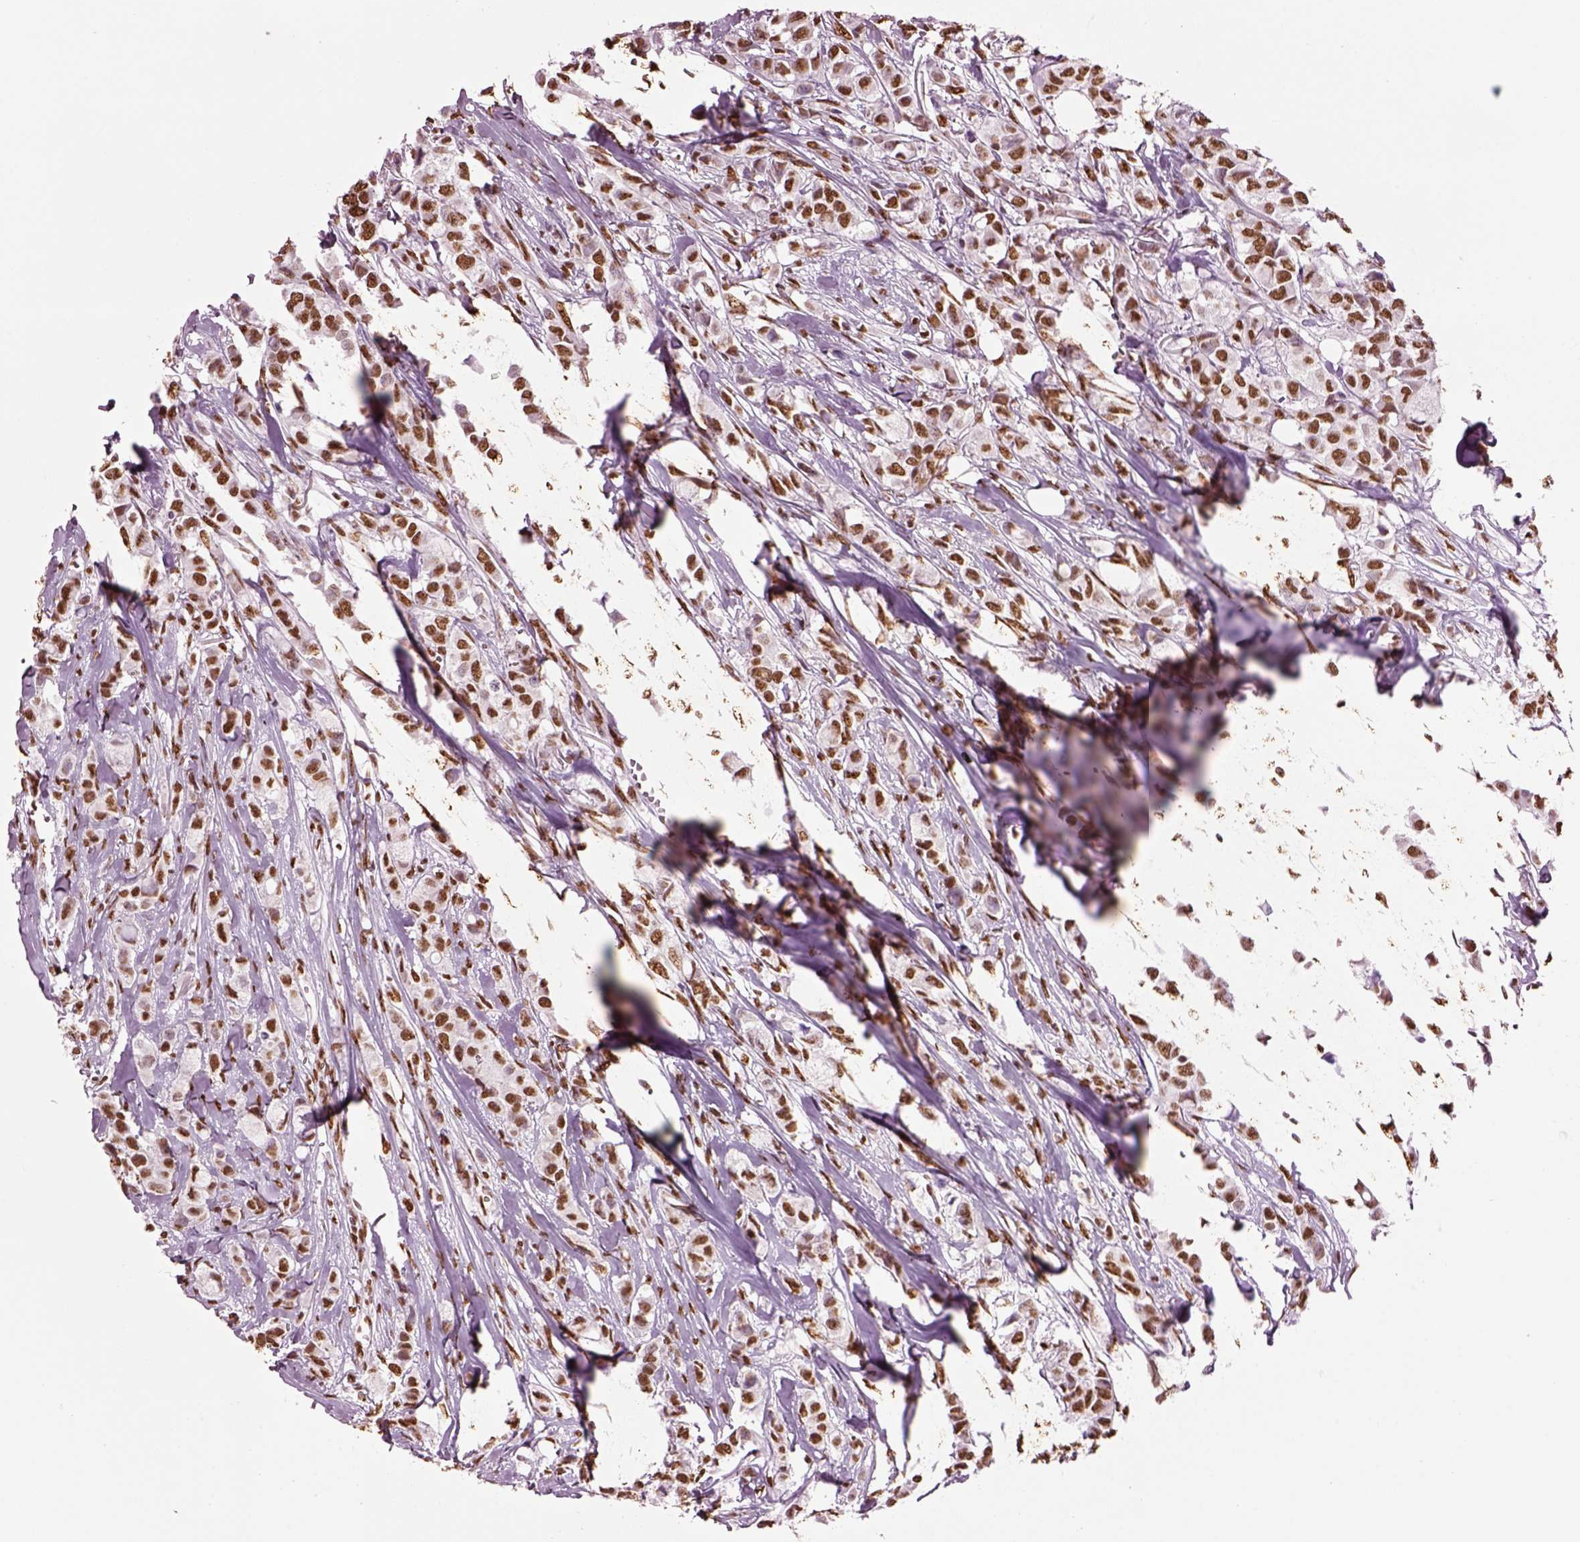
{"staining": {"intensity": "moderate", "quantity": ">75%", "location": "nuclear"}, "tissue": "breast cancer", "cell_type": "Tumor cells", "image_type": "cancer", "snomed": [{"axis": "morphology", "description": "Duct carcinoma"}, {"axis": "topography", "description": "Breast"}], "caption": "Approximately >75% of tumor cells in human breast invasive ductal carcinoma display moderate nuclear protein staining as visualized by brown immunohistochemical staining.", "gene": "DDX3X", "patient": {"sex": "female", "age": 85}}